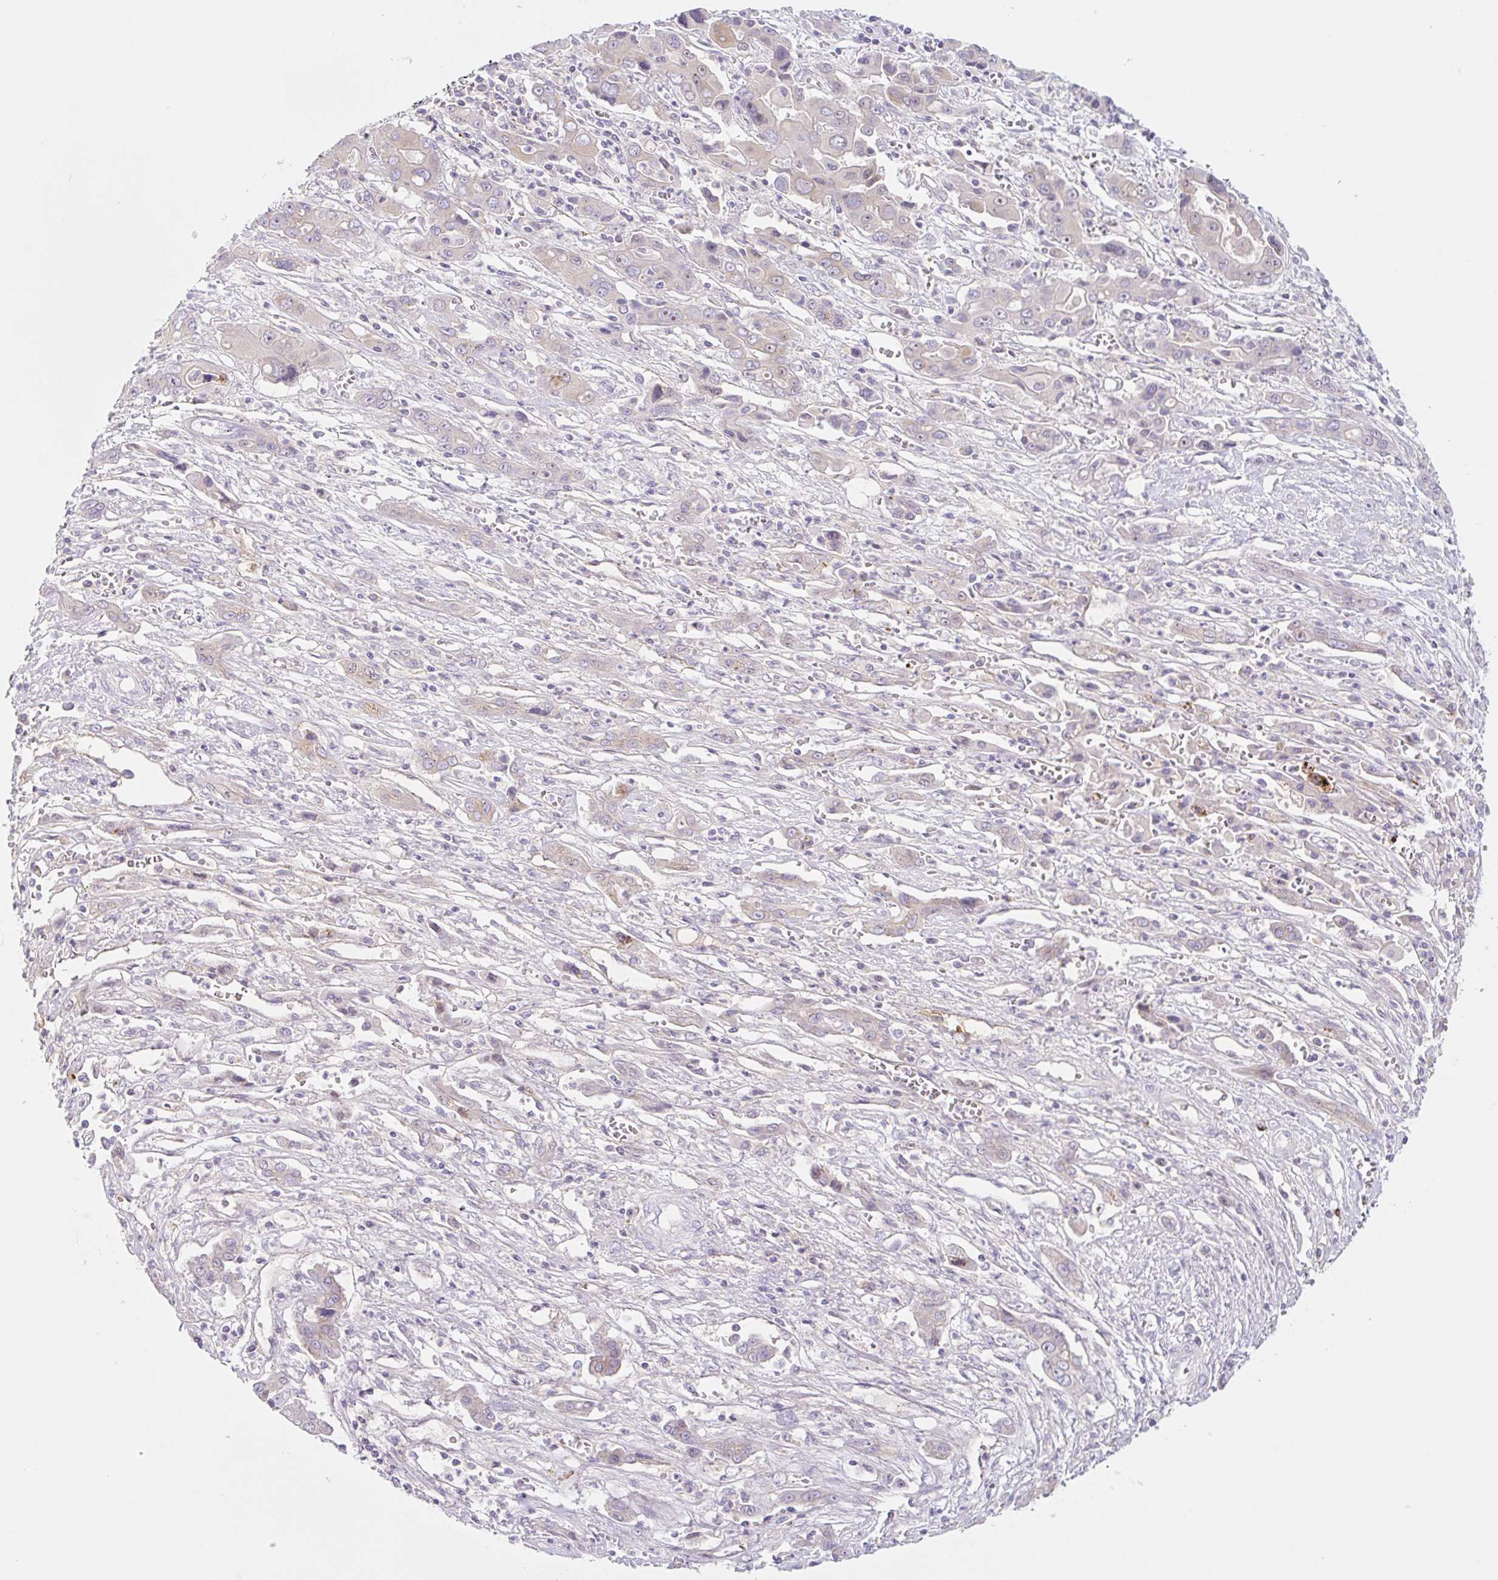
{"staining": {"intensity": "weak", "quantity": "<25%", "location": "cytoplasmic/membranous"}, "tissue": "liver cancer", "cell_type": "Tumor cells", "image_type": "cancer", "snomed": [{"axis": "morphology", "description": "Cholangiocarcinoma"}, {"axis": "topography", "description": "Liver"}], "caption": "Protein analysis of liver cholangiocarcinoma exhibits no significant staining in tumor cells.", "gene": "LYVE1", "patient": {"sex": "male", "age": 67}}